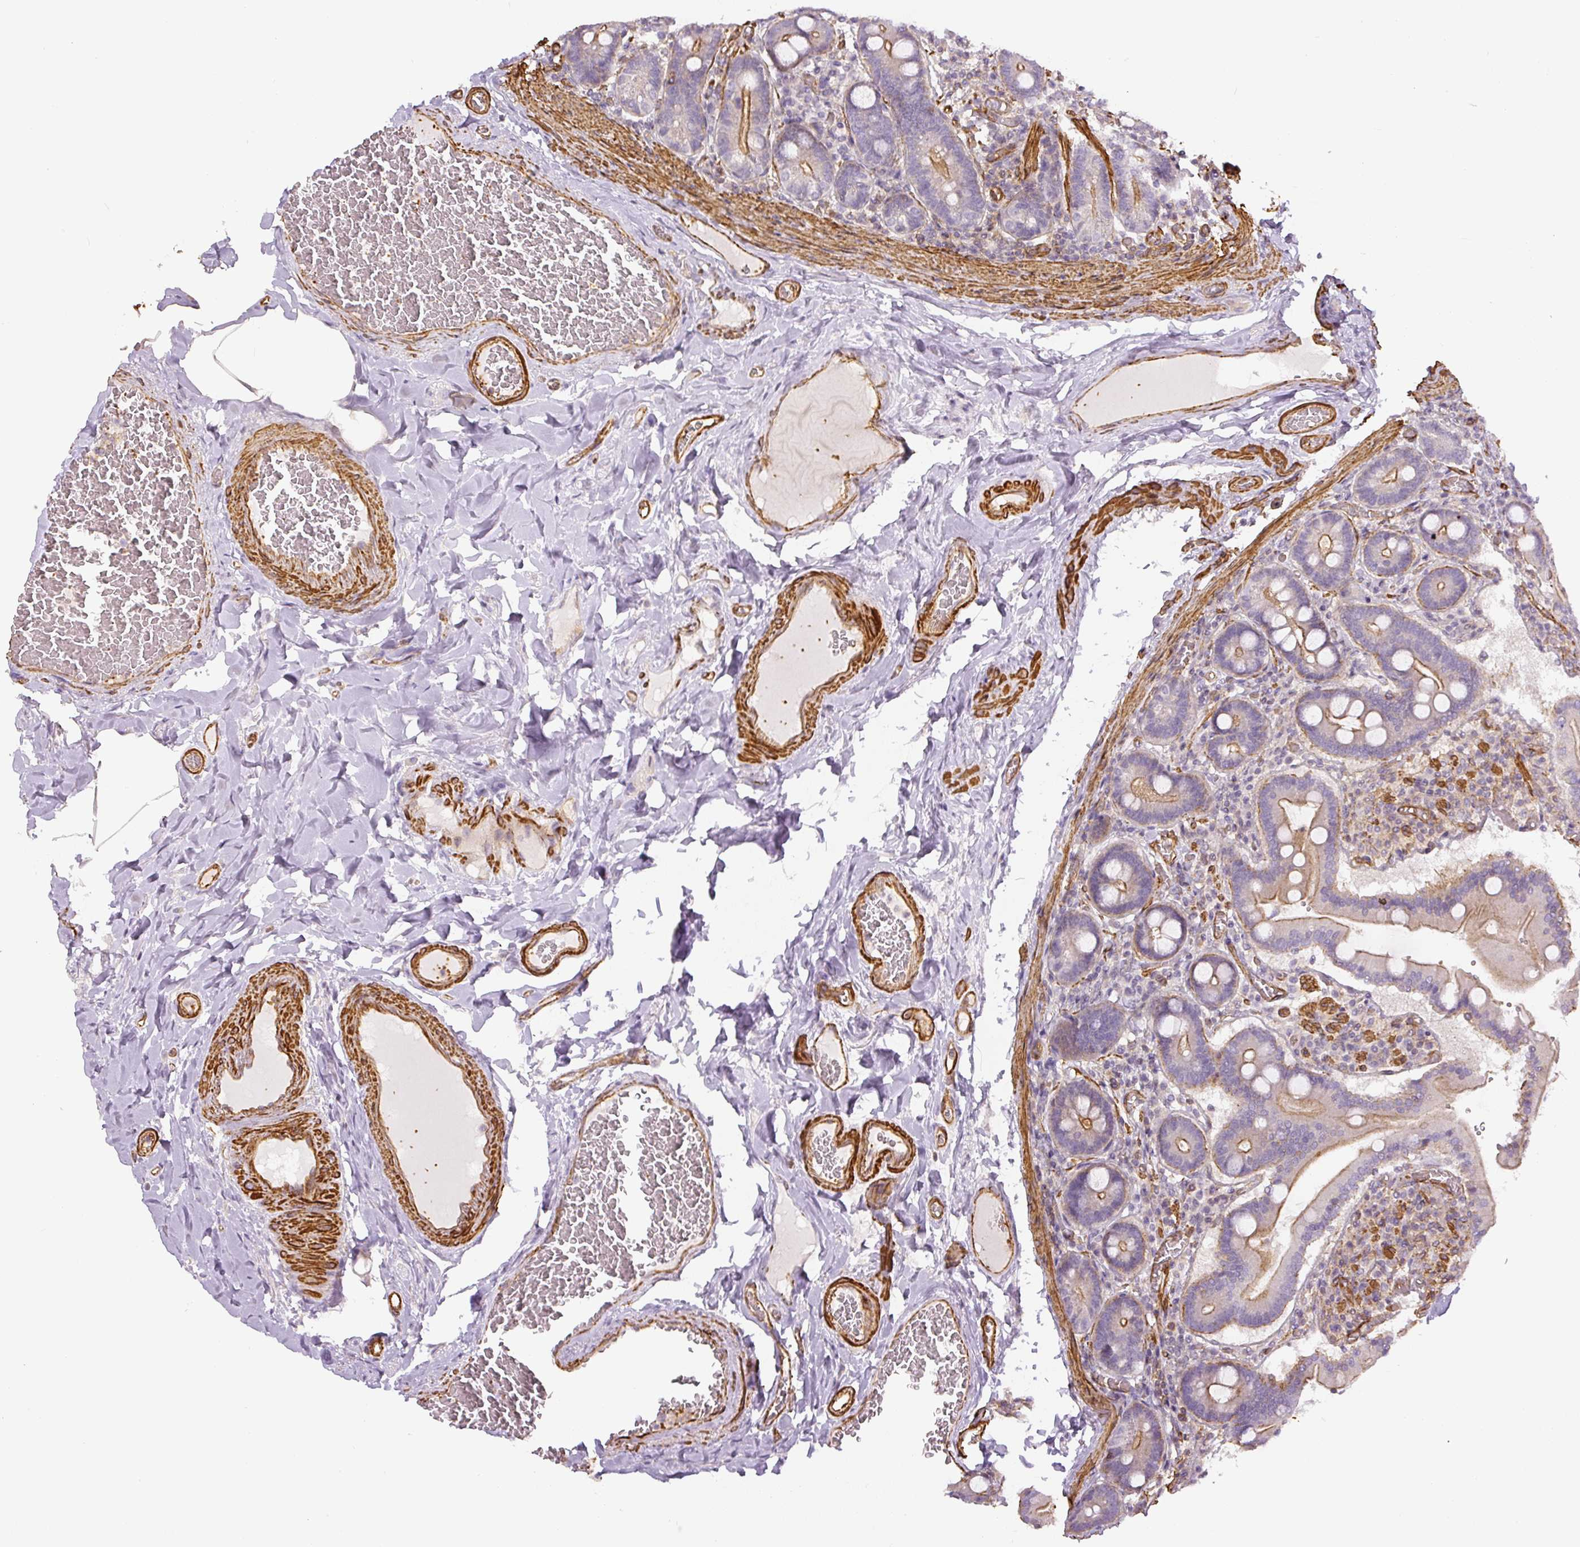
{"staining": {"intensity": "moderate", "quantity": "25%-75%", "location": "cytoplasmic/membranous"}, "tissue": "duodenum", "cell_type": "Glandular cells", "image_type": "normal", "snomed": [{"axis": "morphology", "description": "Normal tissue, NOS"}, {"axis": "topography", "description": "Duodenum"}], "caption": "This micrograph displays immunohistochemistry (IHC) staining of benign human duodenum, with medium moderate cytoplasmic/membranous positivity in about 25%-75% of glandular cells.", "gene": "MYL12A", "patient": {"sex": "female", "age": 62}}